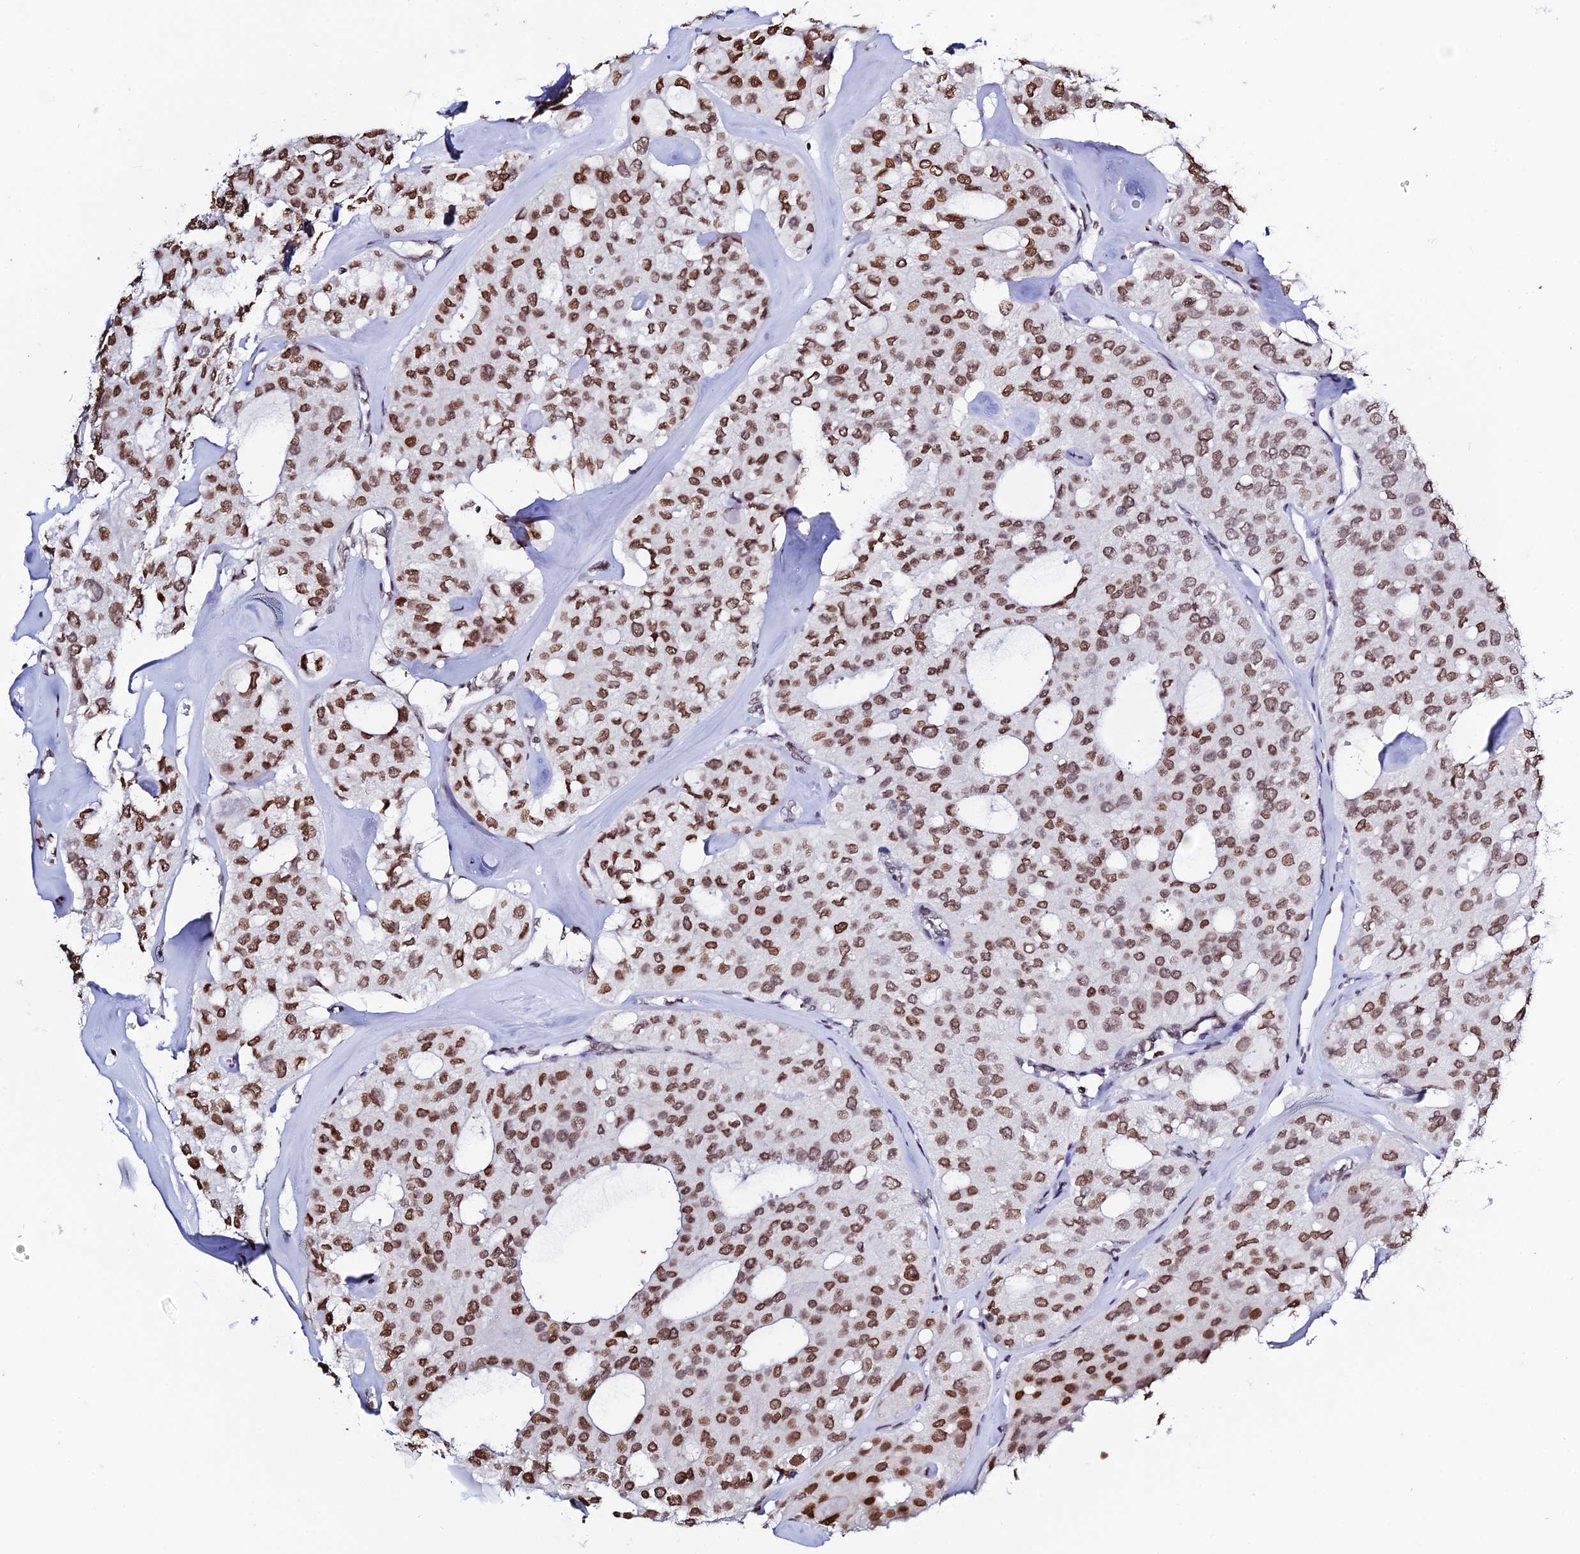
{"staining": {"intensity": "moderate", "quantity": ">75%", "location": "nuclear"}, "tissue": "thyroid cancer", "cell_type": "Tumor cells", "image_type": "cancer", "snomed": [{"axis": "morphology", "description": "Follicular adenoma carcinoma, NOS"}, {"axis": "topography", "description": "Thyroid gland"}], "caption": "Immunohistochemistry (IHC) (DAB (3,3'-diaminobenzidine)) staining of human thyroid cancer (follicular adenoma carcinoma) exhibits moderate nuclear protein positivity in approximately >75% of tumor cells.", "gene": "MACROH2A2", "patient": {"sex": "male", "age": 75}}